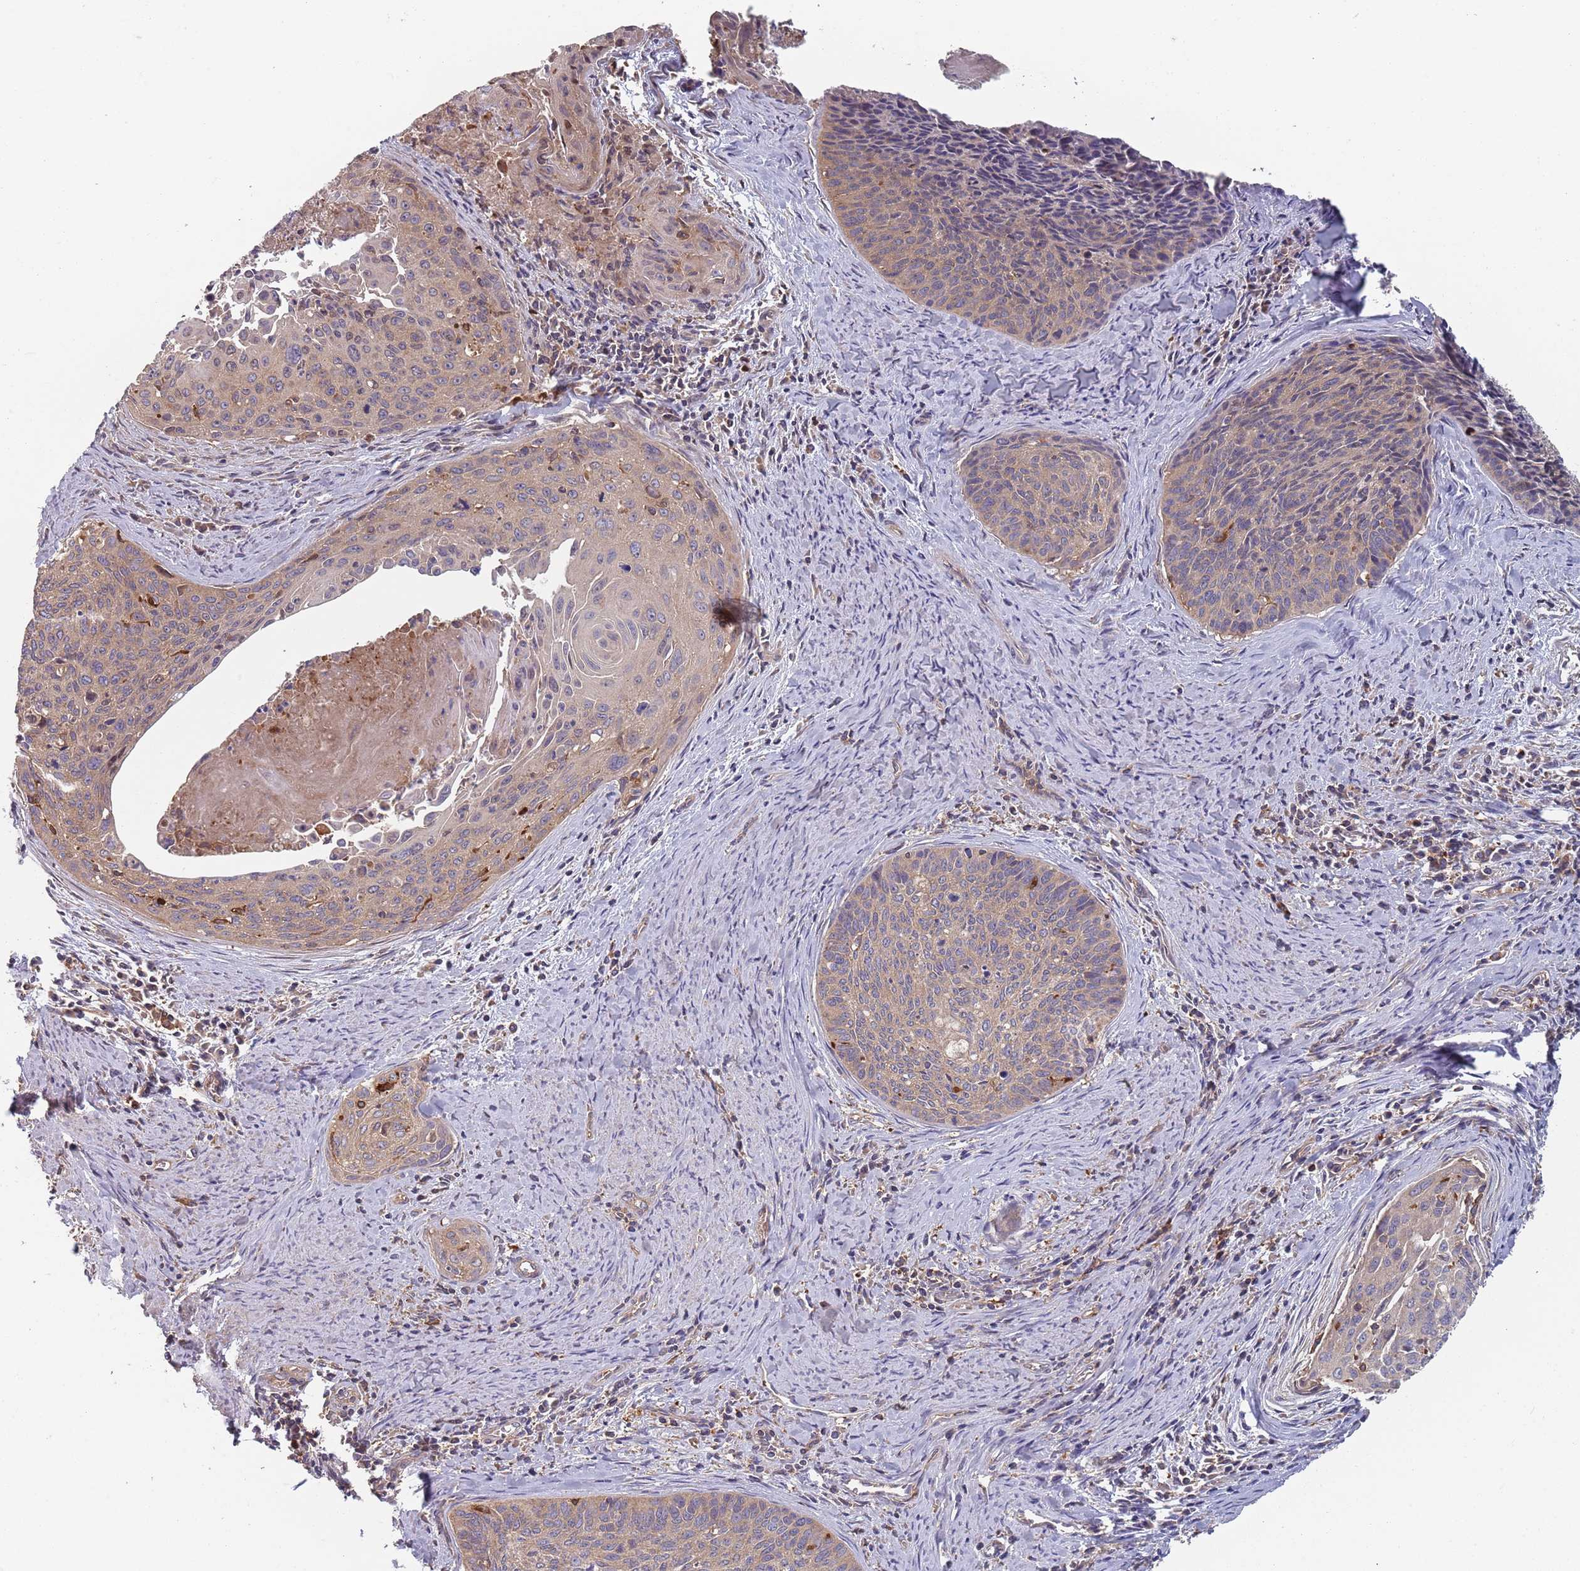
{"staining": {"intensity": "weak", "quantity": ">75%", "location": "cytoplasmic/membranous"}, "tissue": "cervical cancer", "cell_type": "Tumor cells", "image_type": "cancer", "snomed": [{"axis": "morphology", "description": "Squamous cell carcinoma, NOS"}, {"axis": "topography", "description": "Cervix"}], "caption": "An image of human cervical cancer (squamous cell carcinoma) stained for a protein demonstrates weak cytoplasmic/membranous brown staining in tumor cells. (Stains: DAB in brown, nuclei in blue, Microscopy: brightfield microscopy at high magnification).", "gene": "GDI2", "patient": {"sex": "female", "age": 55}}